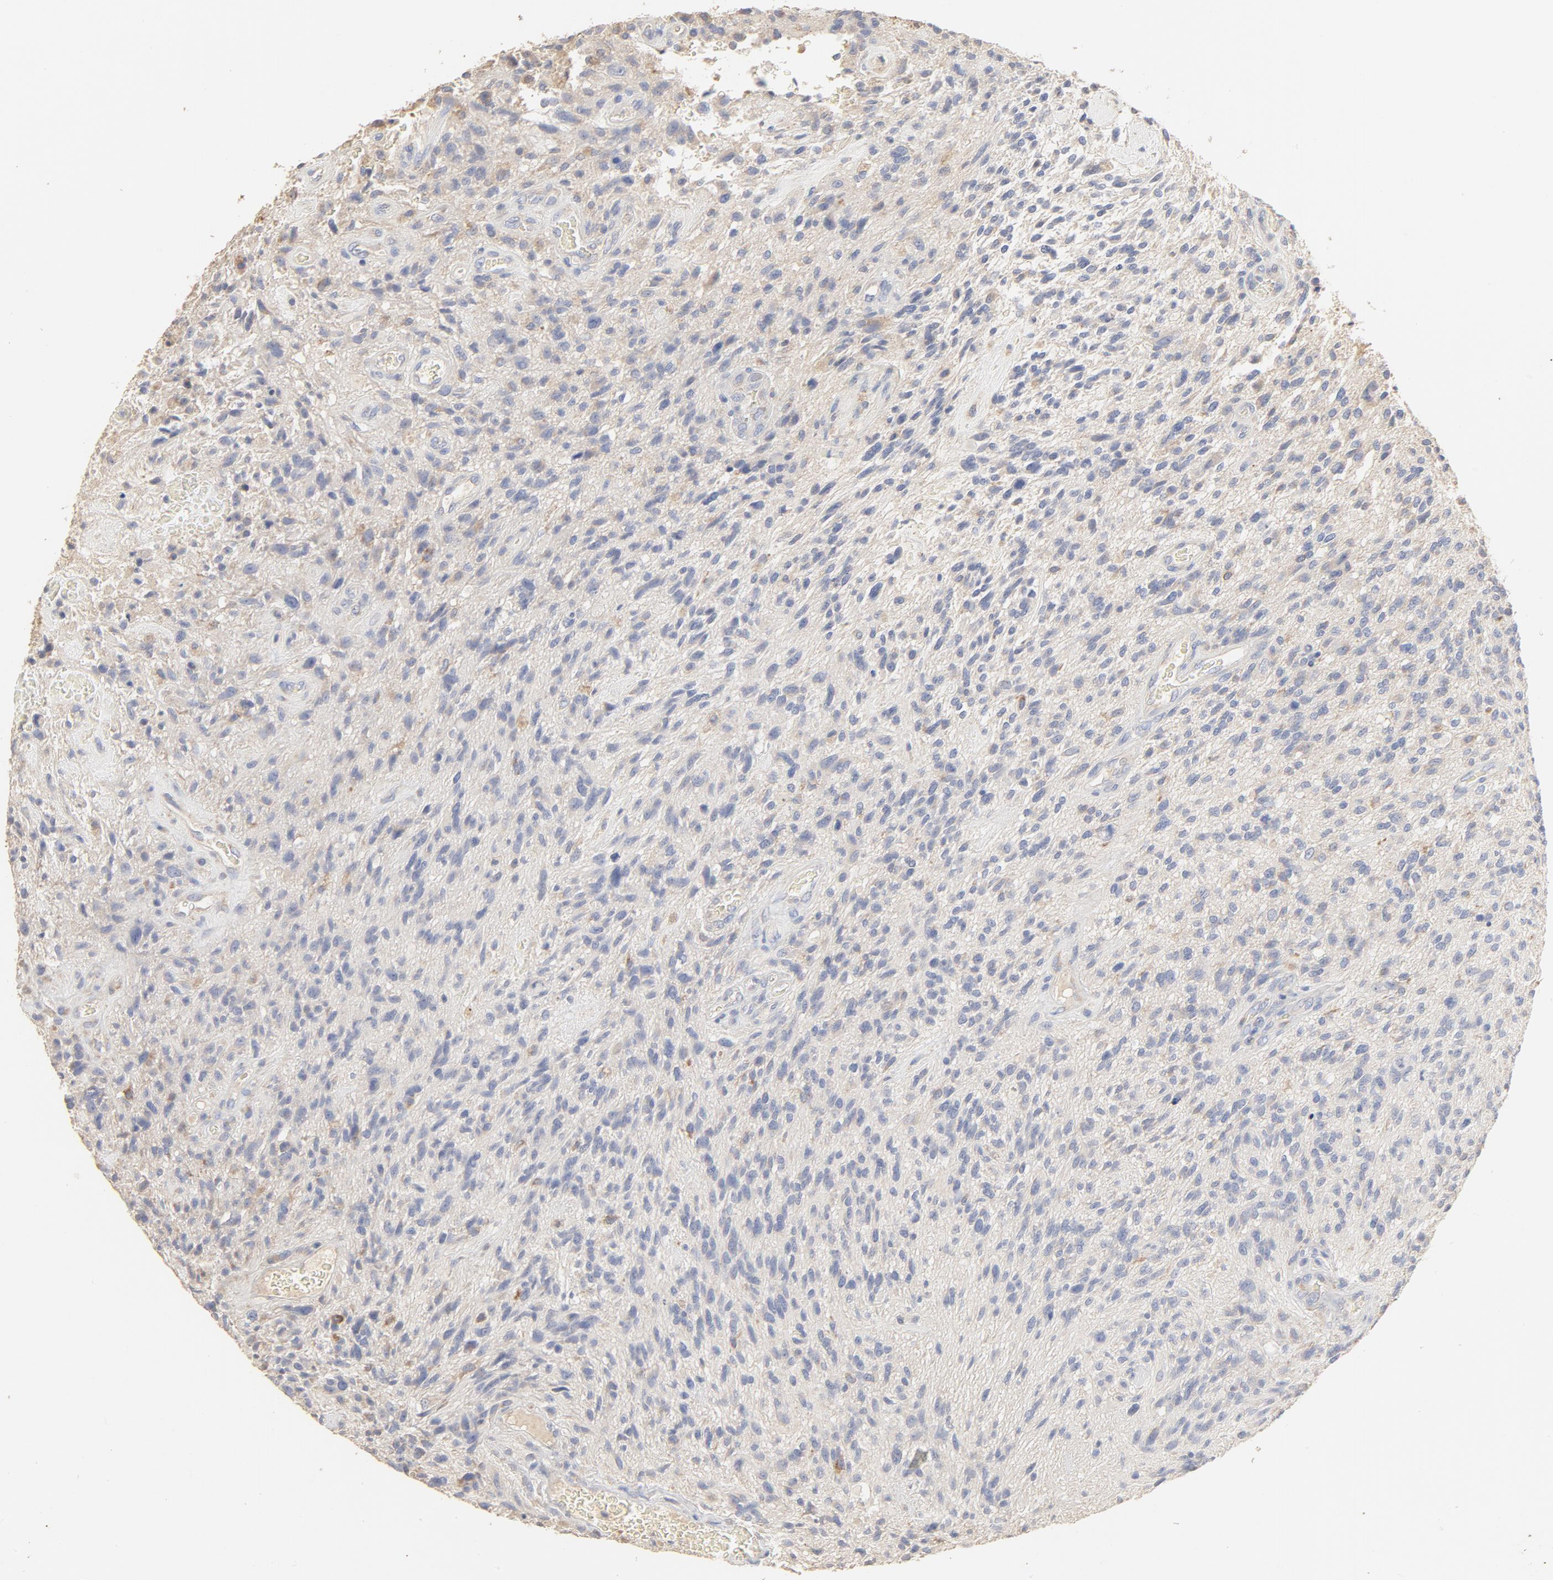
{"staining": {"intensity": "negative", "quantity": "none", "location": "none"}, "tissue": "glioma", "cell_type": "Tumor cells", "image_type": "cancer", "snomed": [{"axis": "morphology", "description": "Normal tissue, NOS"}, {"axis": "morphology", "description": "Glioma, malignant, High grade"}, {"axis": "topography", "description": "Cerebral cortex"}], "caption": "Histopathology image shows no significant protein positivity in tumor cells of glioma.", "gene": "FCGBP", "patient": {"sex": "male", "age": 75}}